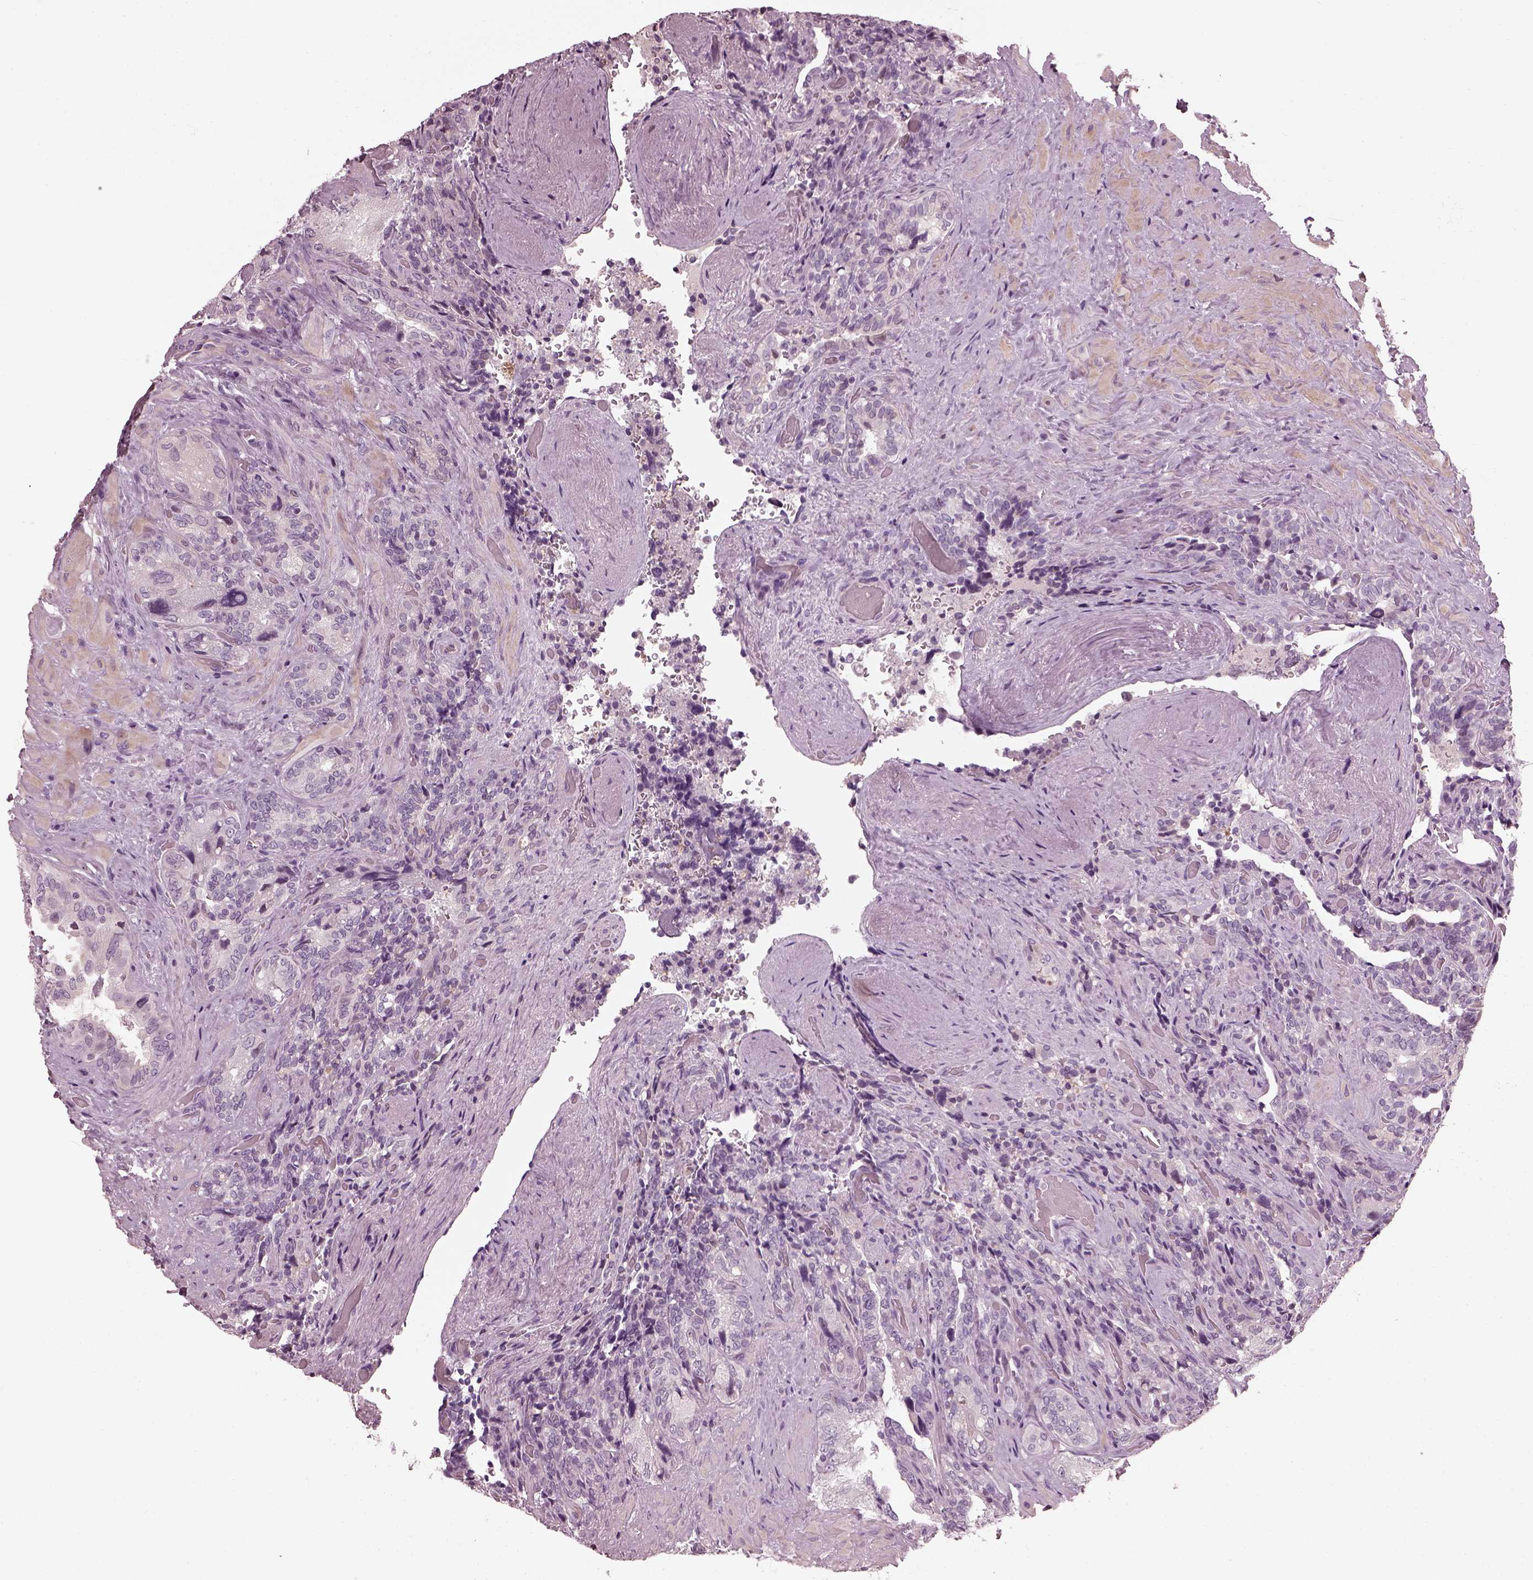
{"staining": {"intensity": "negative", "quantity": "none", "location": "none"}, "tissue": "seminal vesicle", "cell_type": "Glandular cells", "image_type": "normal", "snomed": [{"axis": "morphology", "description": "Normal tissue, NOS"}, {"axis": "topography", "description": "Seminal veicle"}], "caption": "This is an immunohistochemistry (IHC) histopathology image of normal human seminal vesicle. There is no staining in glandular cells.", "gene": "BFSP1", "patient": {"sex": "male", "age": 69}}